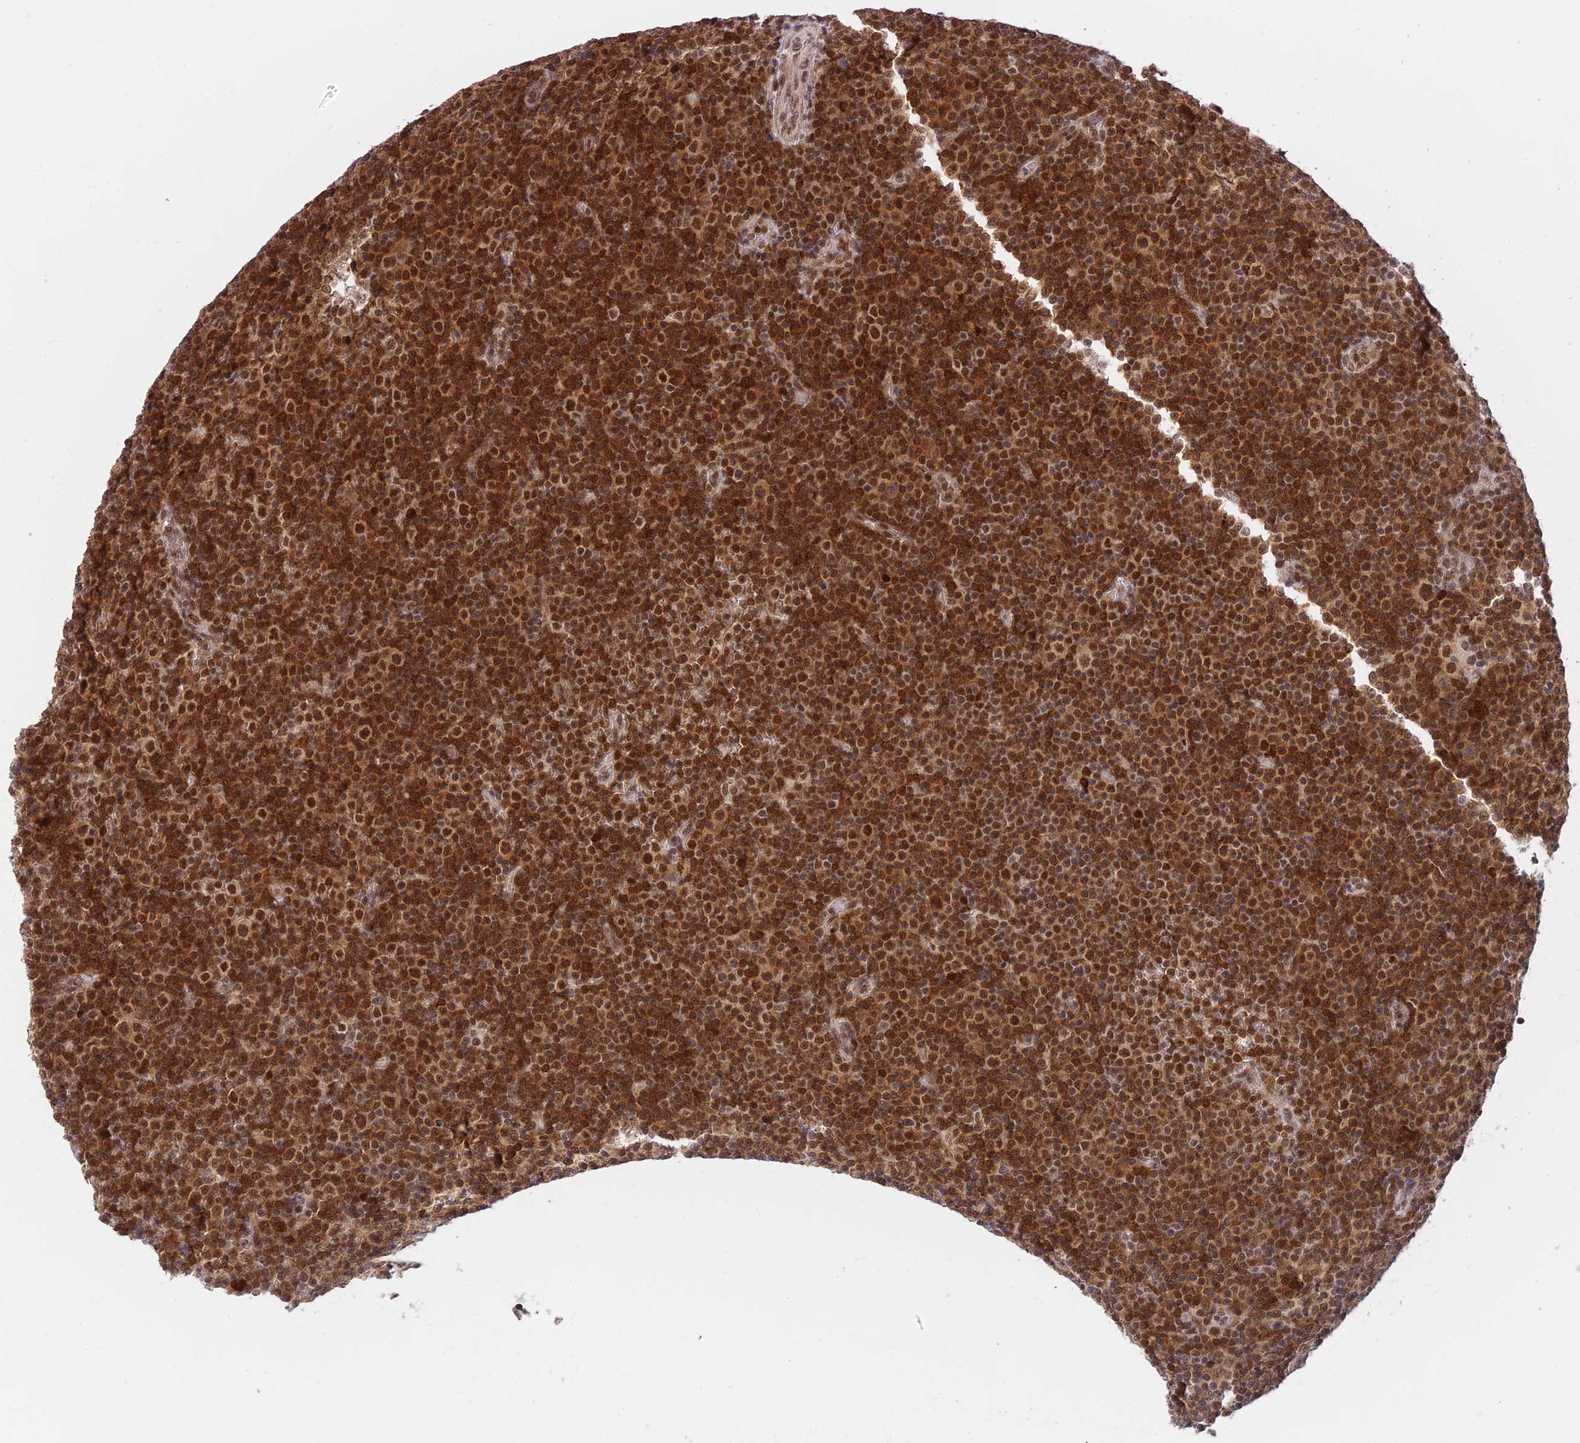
{"staining": {"intensity": "strong", "quantity": ">75%", "location": "cytoplasmic/membranous,nuclear"}, "tissue": "lymphoma", "cell_type": "Tumor cells", "image_type": "cancer", "snomed": [{"axis": "morphology", "description": "Malignant lymphoma, non-Hodgkin's type, Low grade"}, {"axis": "topography", "description": "Lymph node"}], "caption": "Immunohistochemical staining of human lymphoma displays high levels of strong cytoplasmic/membranous and nuclear protein expression in about >75% of tumor cells. Nuclei are stained in blue.", "gene": "TCEA2", "patient": {"sex": "female", "age": 67}}